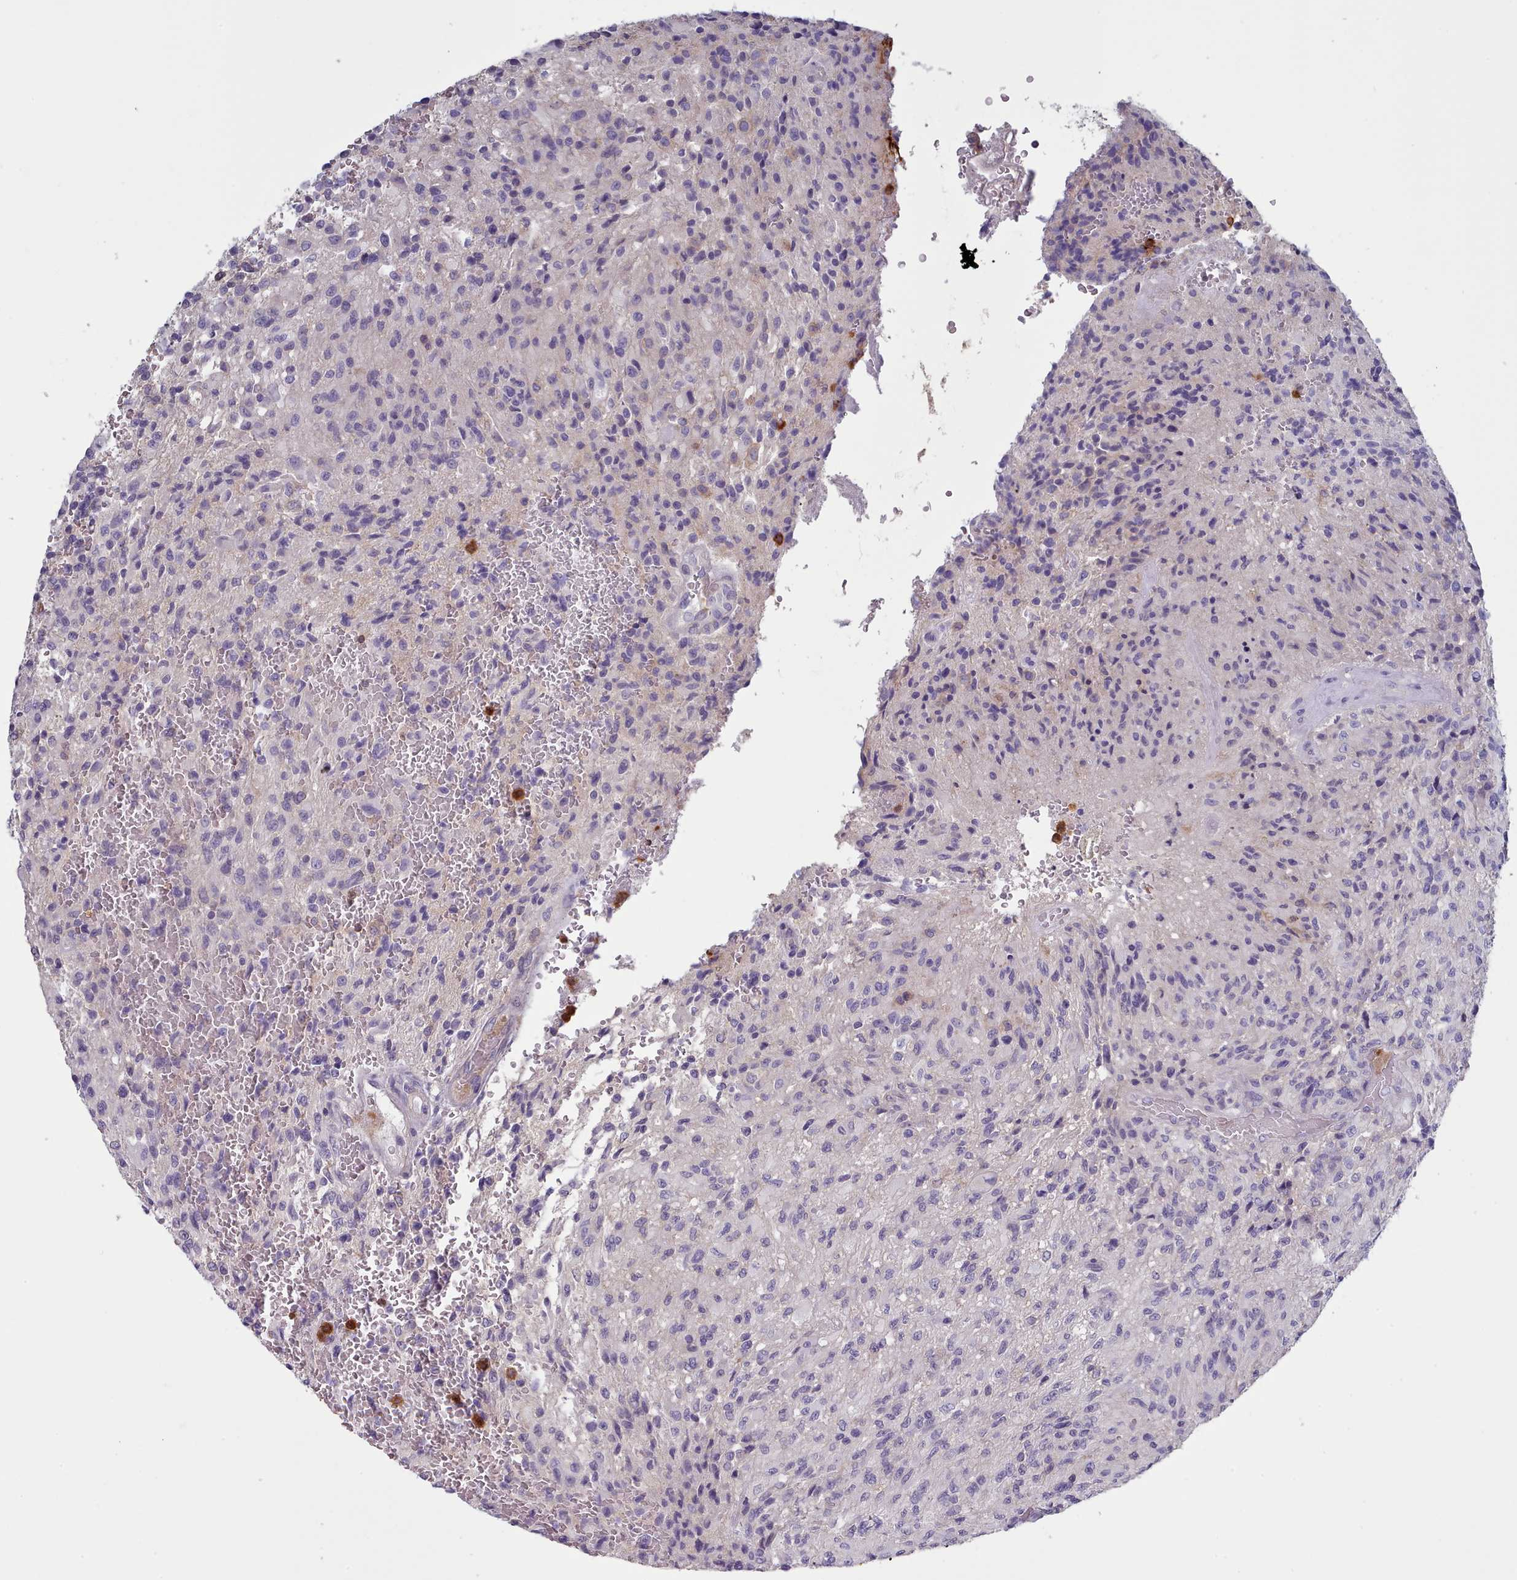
{"staining": {"intensity": "negative", "quantity": "none", "location": "none"}, "tissue": "glioma", "cell_type": "Tumor cells", "image_type": "cancer", "snomed": [{"axis": "morphology", "description": "Normal tissue, NOS"}, {"axis": "morphology", "description": "Glioma, malignant, High grade"}, {"axis": "topography", "description": "Cerebral cortex"}], "caption": "This is an immunohistochemistry micrograph of human high-grade glioma (malignant). There is no expression in tumor cells.", "gene": "RAC2", "patient": {"sex": "male", "age": 56}}